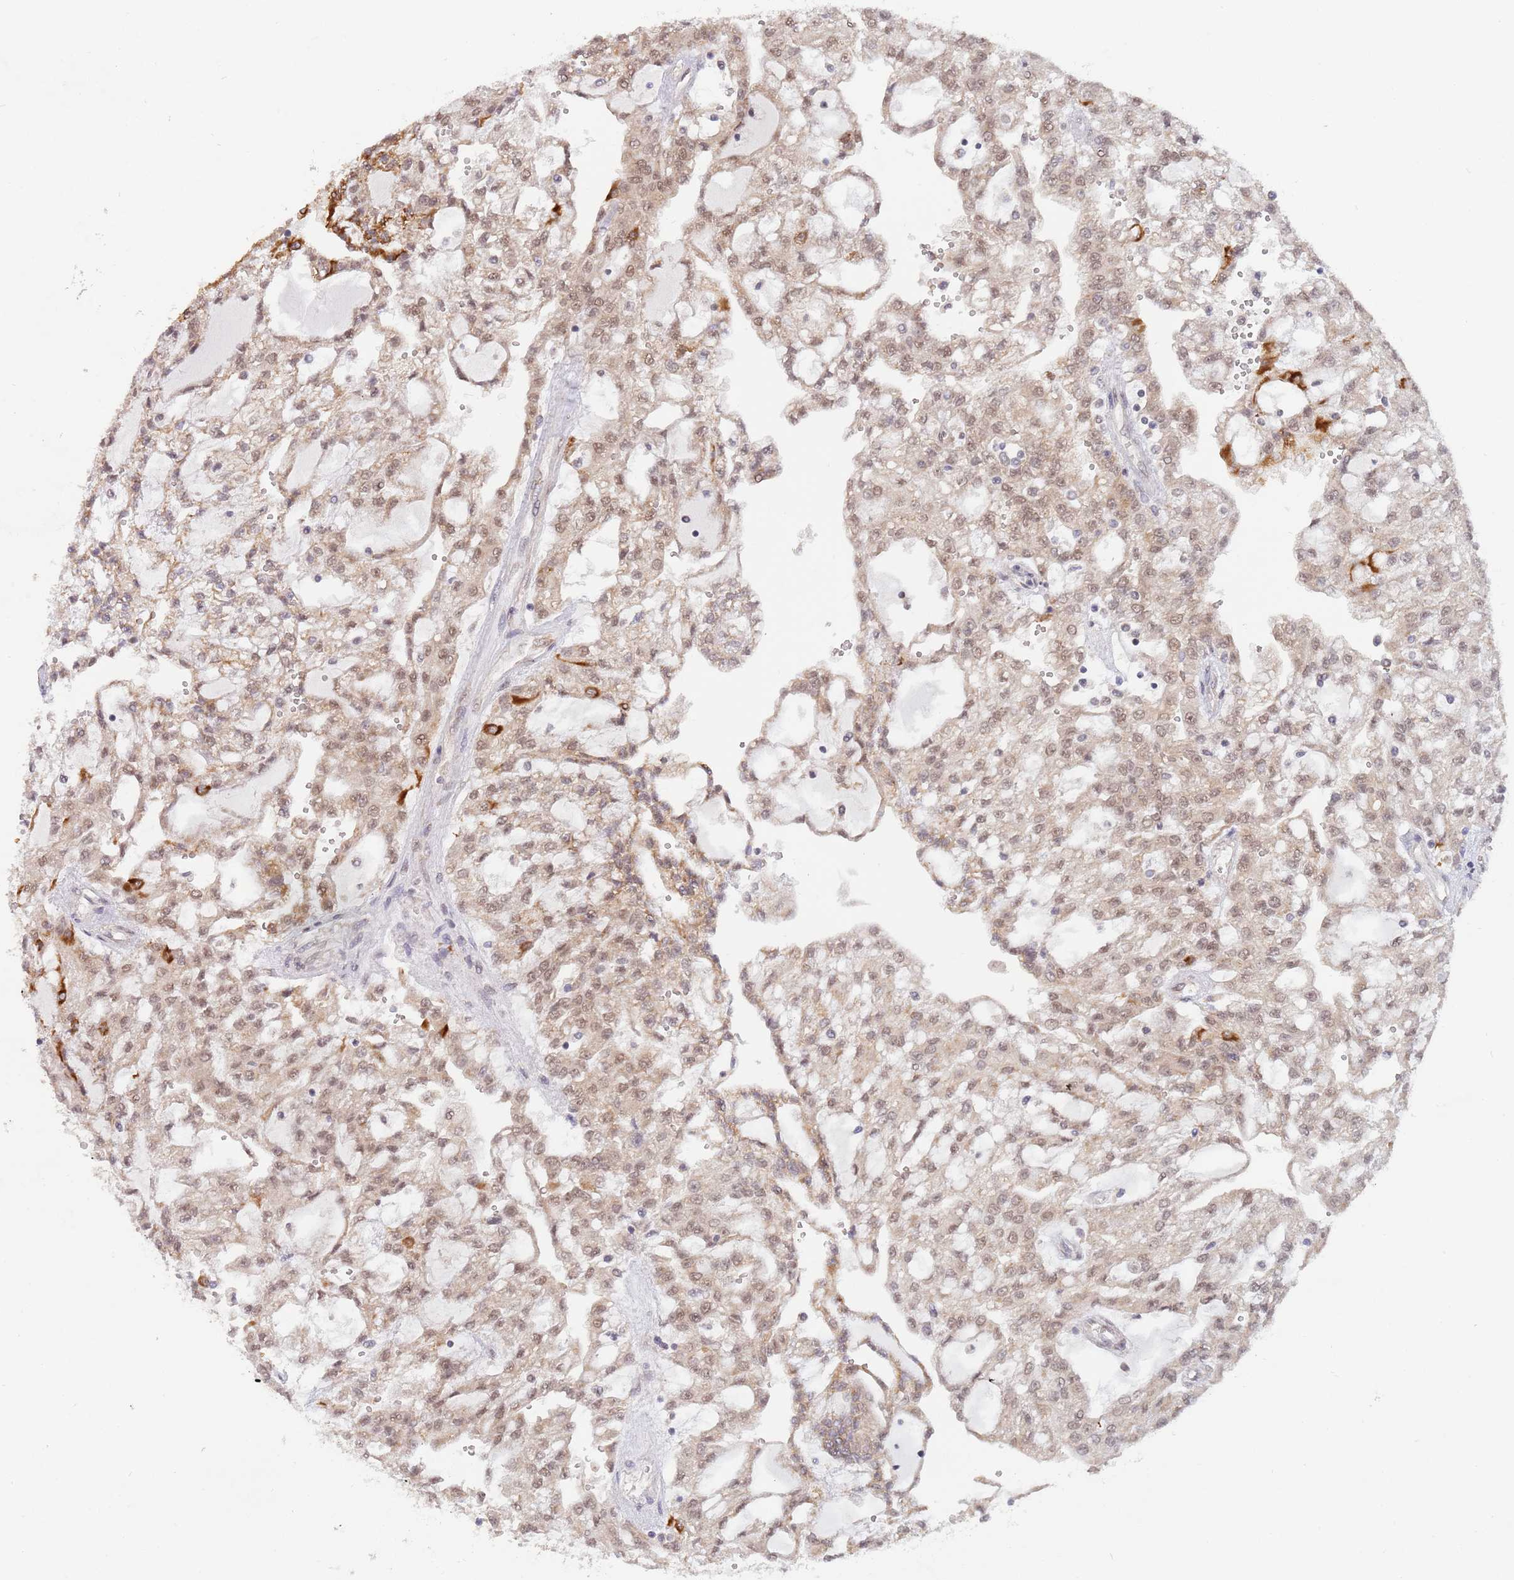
{"staining": {"intensity": "moderate", "quantity": ">75%", "location": "cytoplasmic/membranous,nuclear"}, "tissue": "renal cancer", "cell_type": "Tumor cells", "image_type": "cancer", "snomed": [{"axis": "morphology", "description": "Adenocarcinoma, NOS"}, {"axis": "topography", "description": "Kidney"}], "caption": "High-magnification brightfield microscopy of renal cancer stained with DAB (3,3'-diaminobenzidine) (brown) and counterstained with hematoxylin (blue). tumor cells exhibit moderate cytoplasmic/membranous and nuclear expression is appreciated in about>75% of cells. (DAB (3,3'-diaminobenzidine) = brown stain, brightfield microscopy at high magnification).", "gene": "UQCC3", "patient": {"sex": "male", "age": 63}}